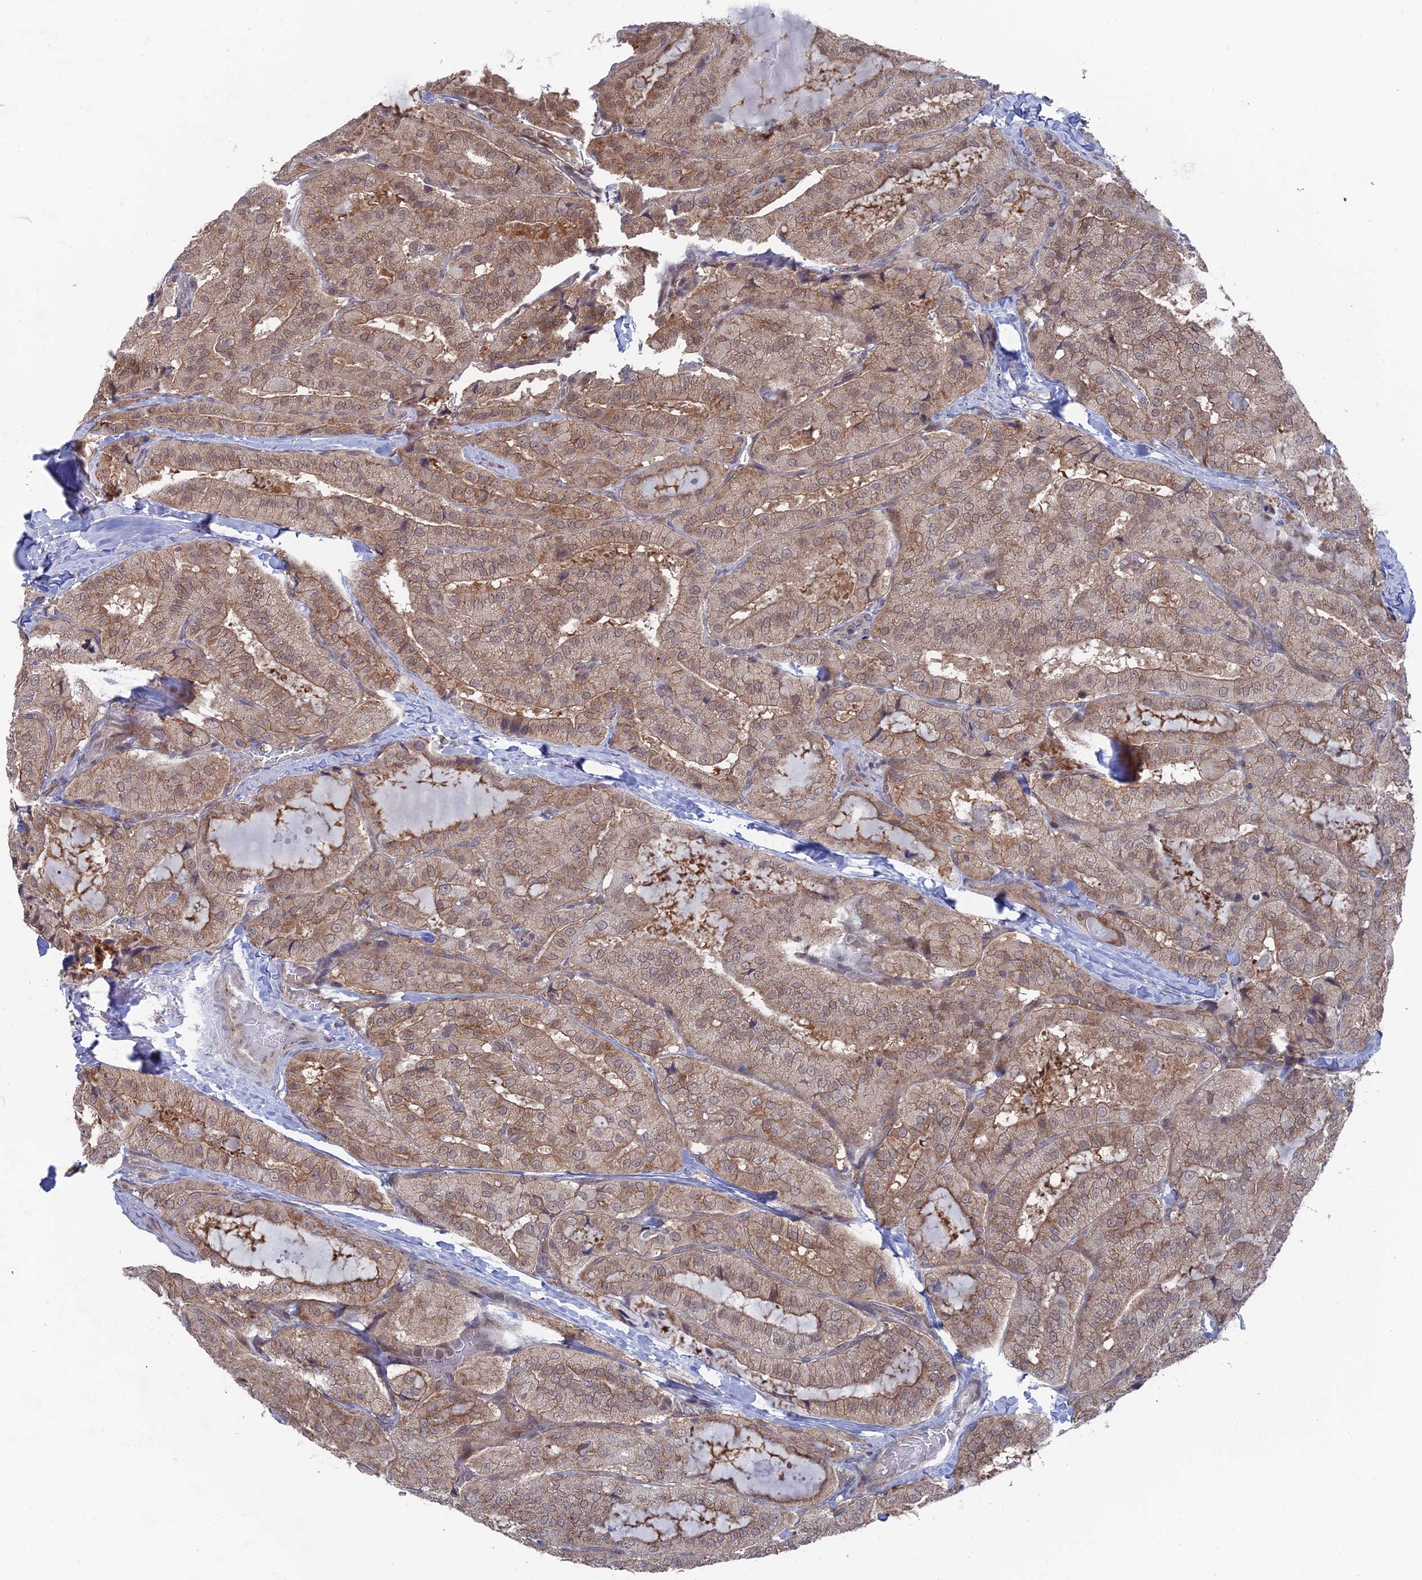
{"staining": {"intensity": "moderate", "quantity": ">75%", "location": "cytoplasmic/membranous"}, "tissue": "thyroid cancer", "cell_type": "Tumor cells", "image_type": "cancer", "snomed": [{"axis": "morphology", "description": "Normal tissue, NOS"}, {"axis": "morphology", "description": "Papillary adenocarcinoma, NOS"}, {"axis": "topography", "description": "Thyroid gland"}], "caption": "Thyroid cancer stained for a protein (brown) exhibits moderate cytoplasmic/membranous positive staining in about >75% of tumor cells.", "gene": "FHIP2A", "patient": {"sex": "female", "age": 59}}